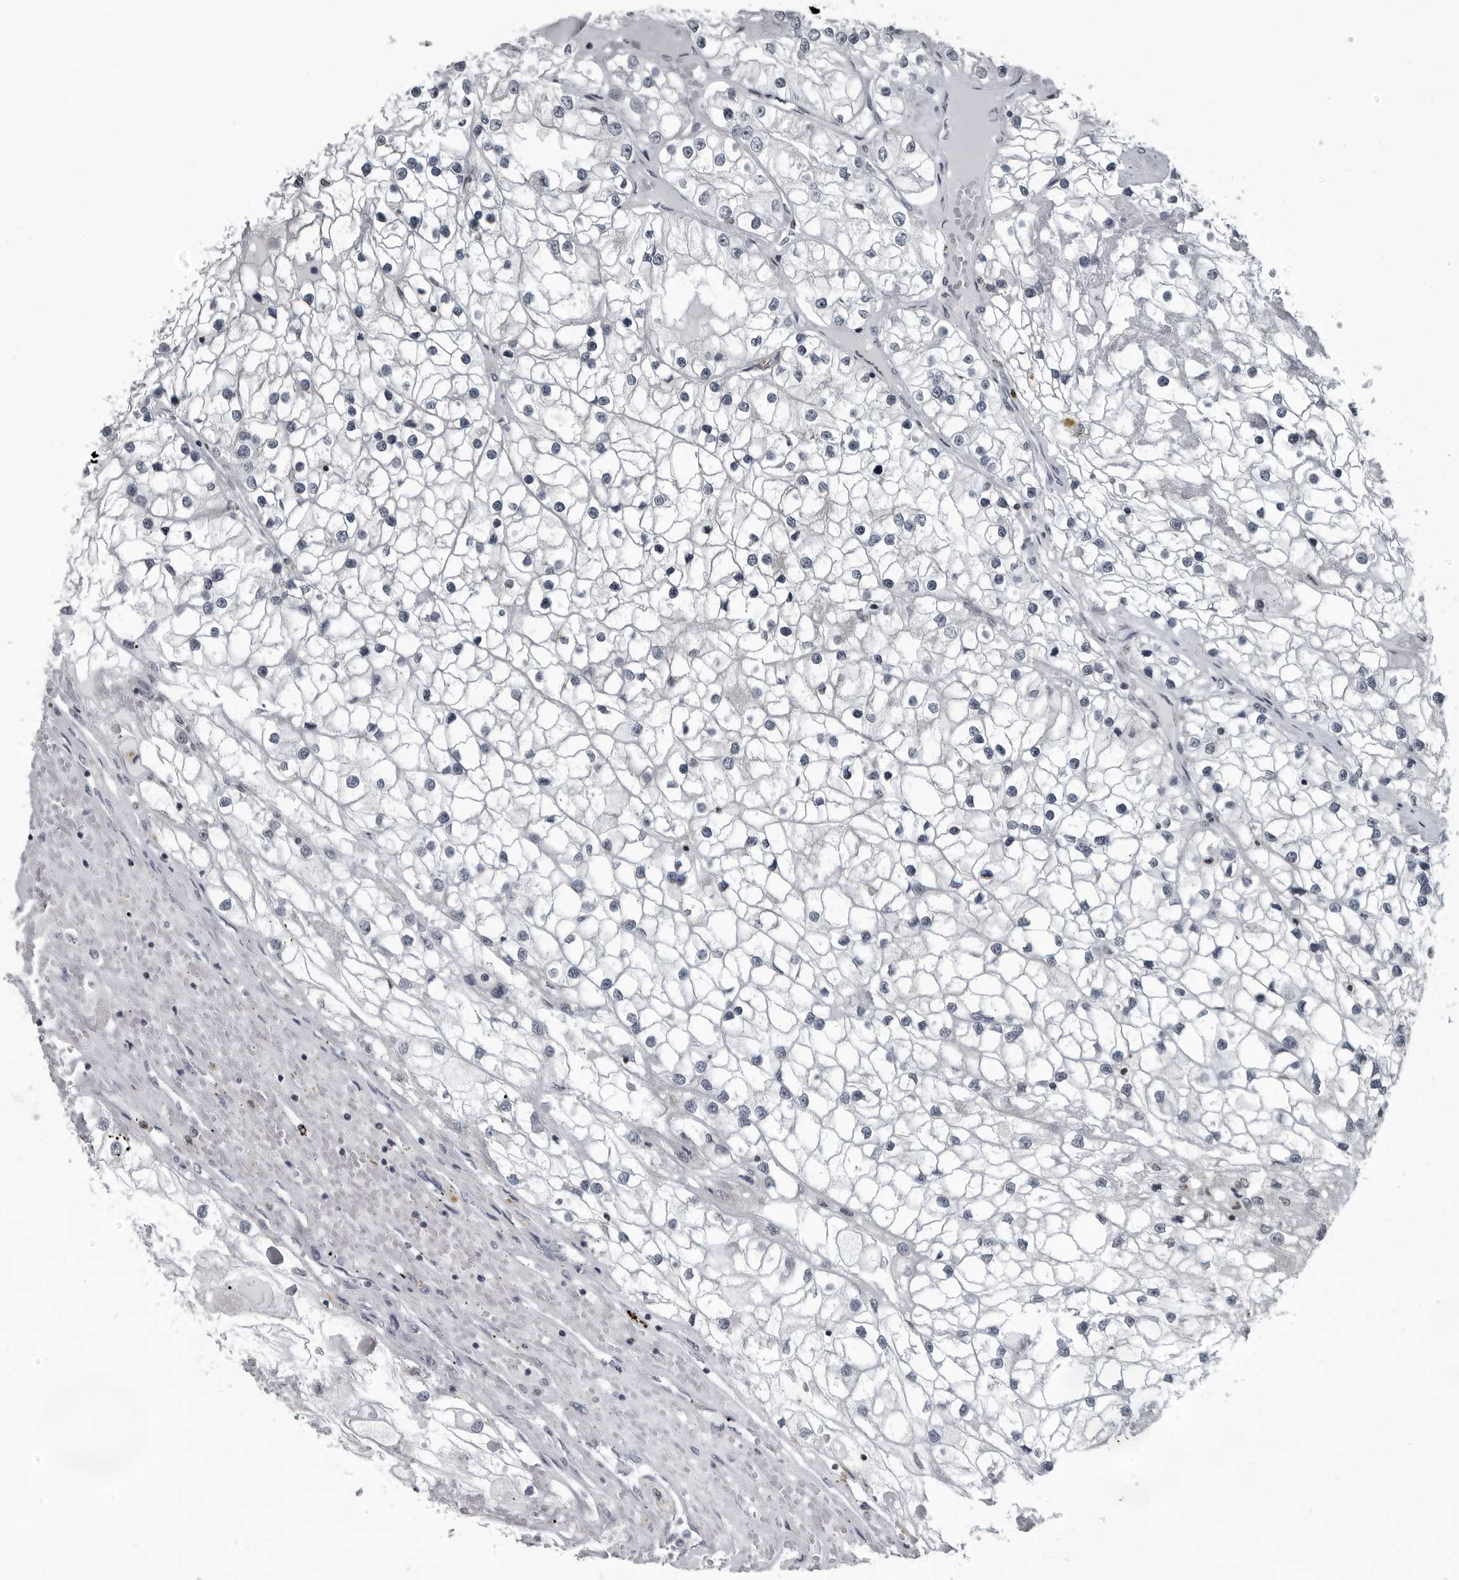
{"staining": {"intensity": "negative", "quantity": "none", "location": "none"}, "tissue": "renal cancer", "cell_type": "Tumor cells", "image_type": "cancer", "snomed": [{"axis": "morphology", "description": "Adenocarcinoma, NOS"}, {"axis": "topography", "description": "Kidney"}], "caption": "The histopathology image exhibits no staining of tumor cells in renal cancer (adenocarcinoma).", "gene": "RTCA", "patient": {"sex": "male", "age": 68}}